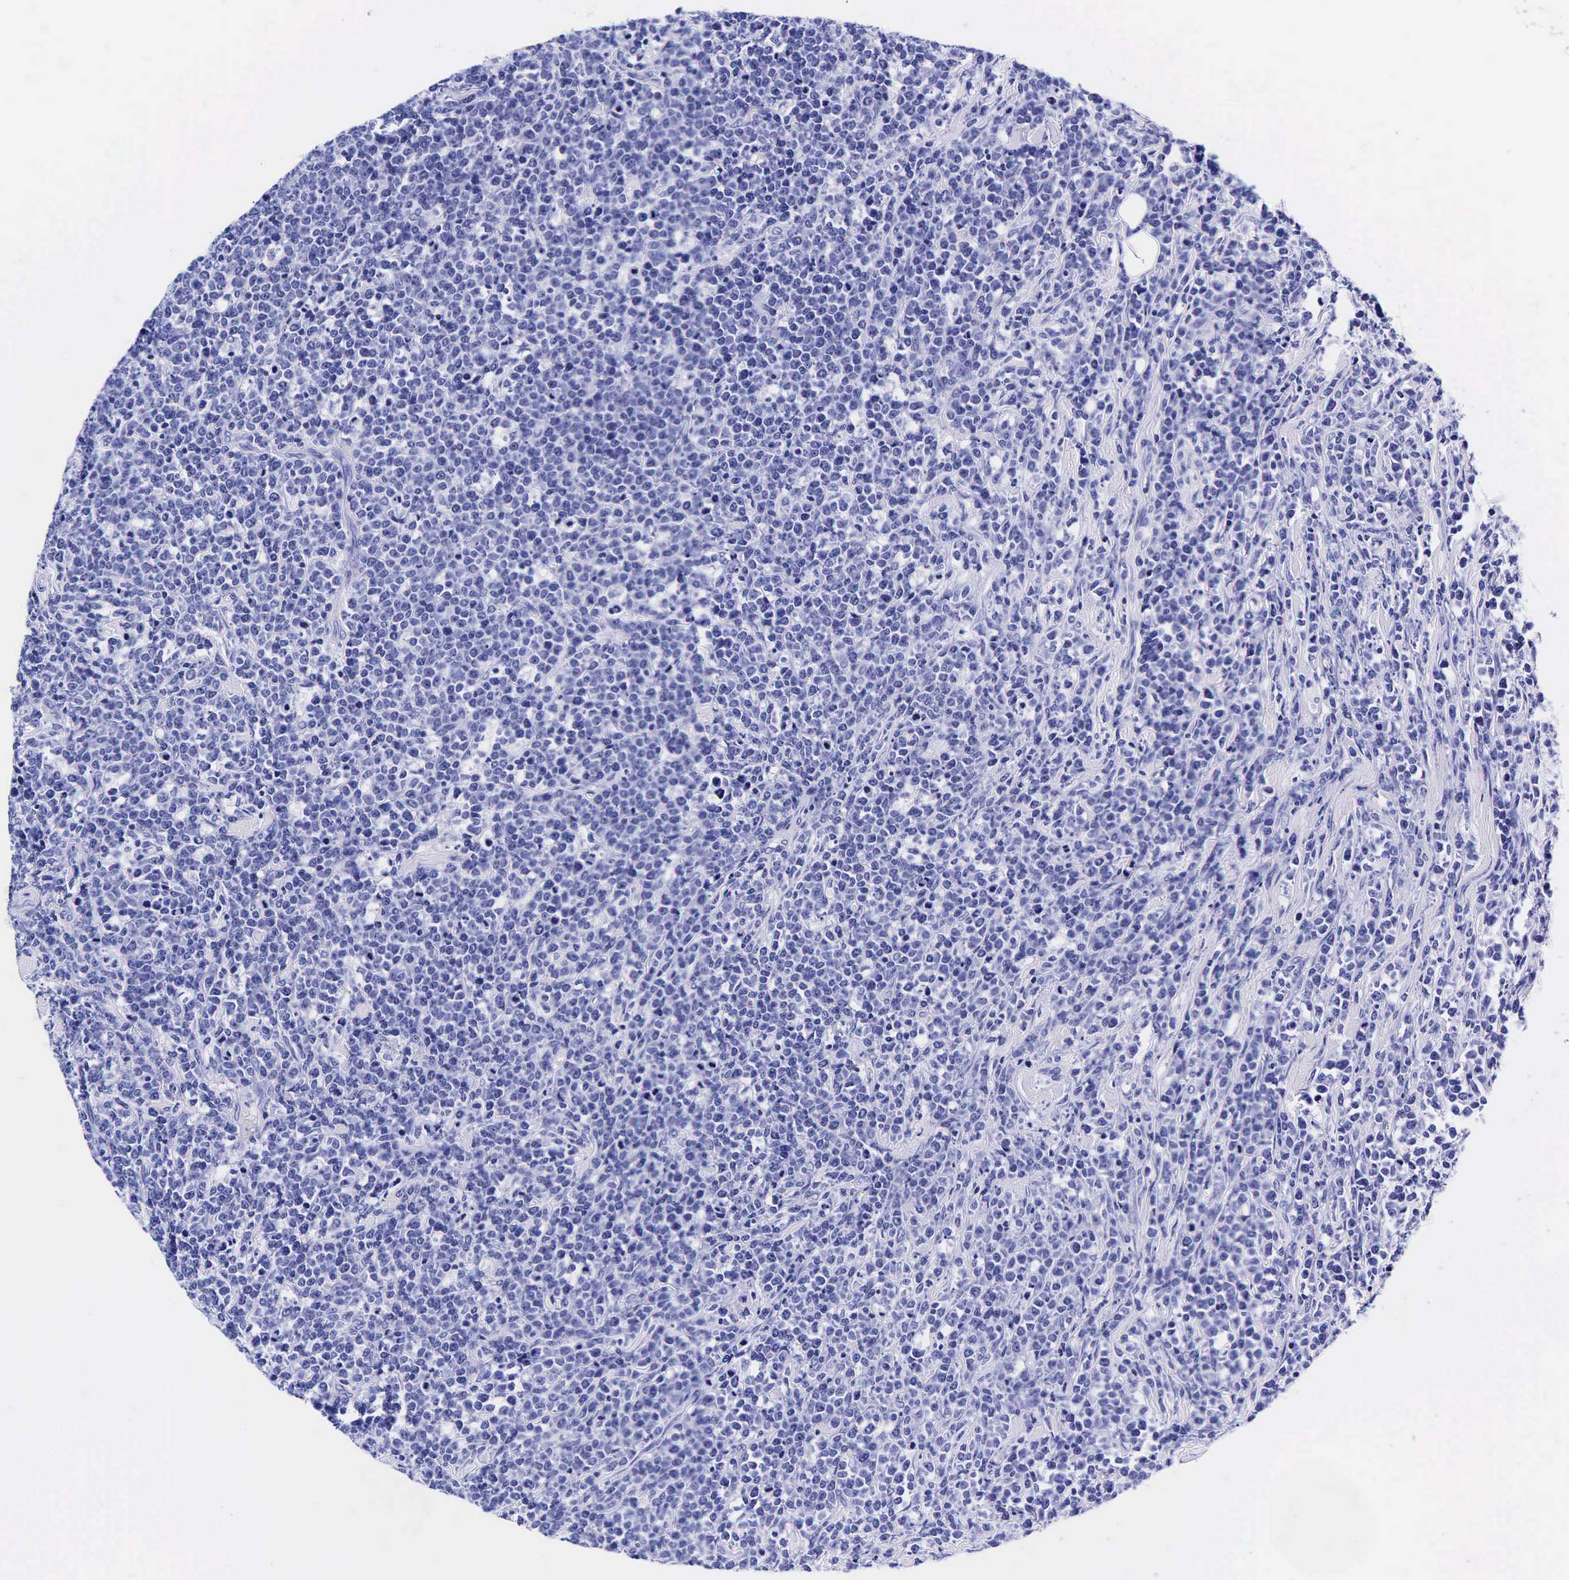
{"staining": {"intensity": "negative", "quantity": "none", "location": "none"}, "tissue": "lymphoma", "cell_type": "Tumor cells", "image_type": "cancer", "snomed": [{"axis": "morphology", "description": "Malignant lymphoma, non-Hodgkin's type, High grade"}, {"axis": "topography", "description": "Small intestine"}, {"axis": "topography", "description": "Colon"}], "caption": "Immunohistochemistry (IHC) image of neoplastic tissue: human high-grade malignant lymphoma, non-Hodgkin's type stained with DAB (3,3'-diaminobenzidine) reveals no significant protein staining in tumor cells. Nuclei are stained in blue.", "gene": "GAST", "patient": {"sex": "male", "age": 8}}